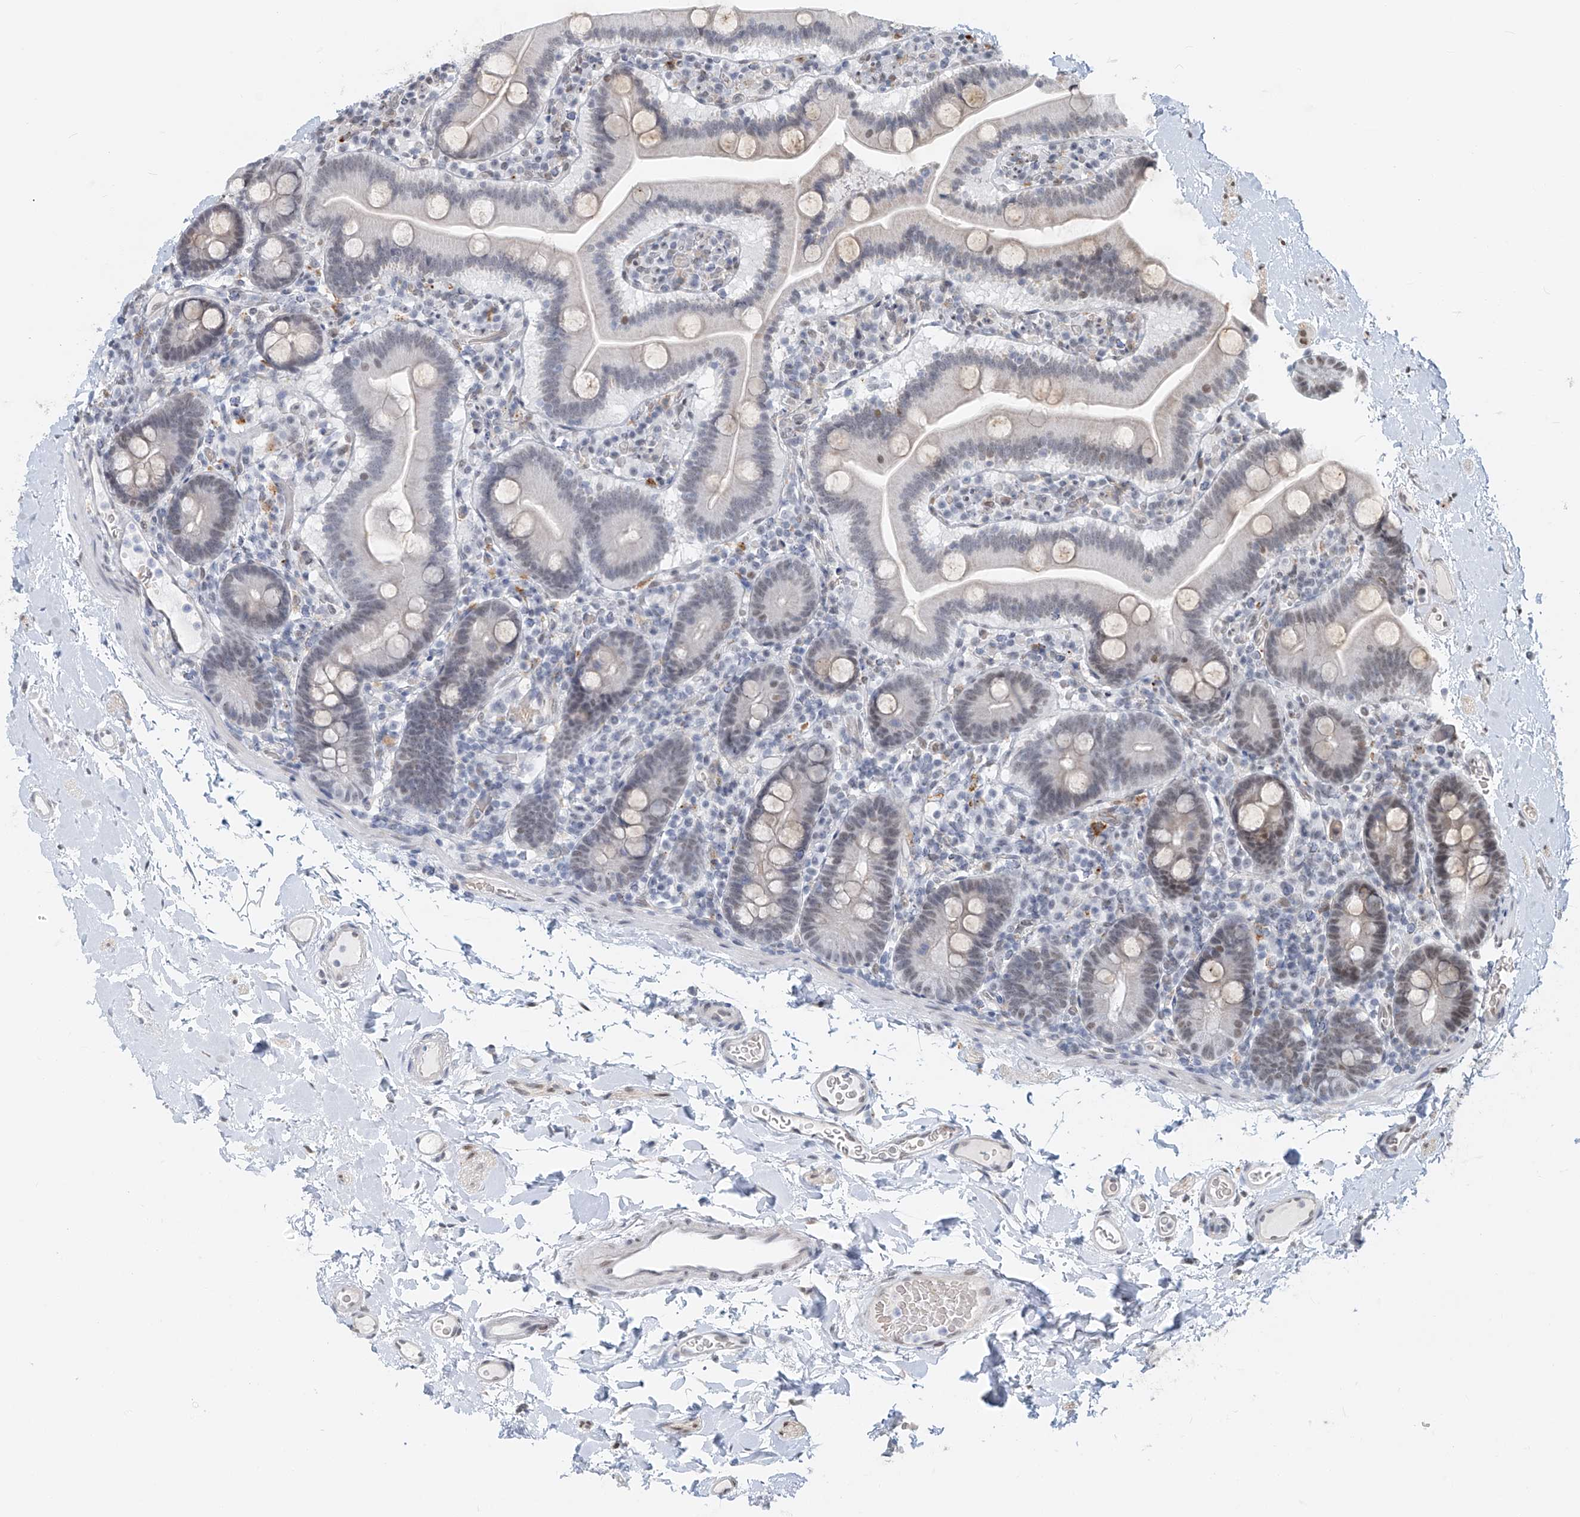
{"staining": {"intensity": "weak", "quantity": "25%-75%", "location": "nuclear"}, "tissue": "duodenum", "cell_type": "Glandular cells", "image_type": "normal", "snomed": [{"axis": "morphology", "description": "Normal tissue, NOS"}, {"axis": "topography", "description": "Duodenum"}], "caption": "Immunohistochemical staining of normal duodenum demonstrates weak nuclear protein positivity in approximately 25%-75% of glandular cells.", "gene": "SASH1", "patient": {"sex": "male", "age": 55}}